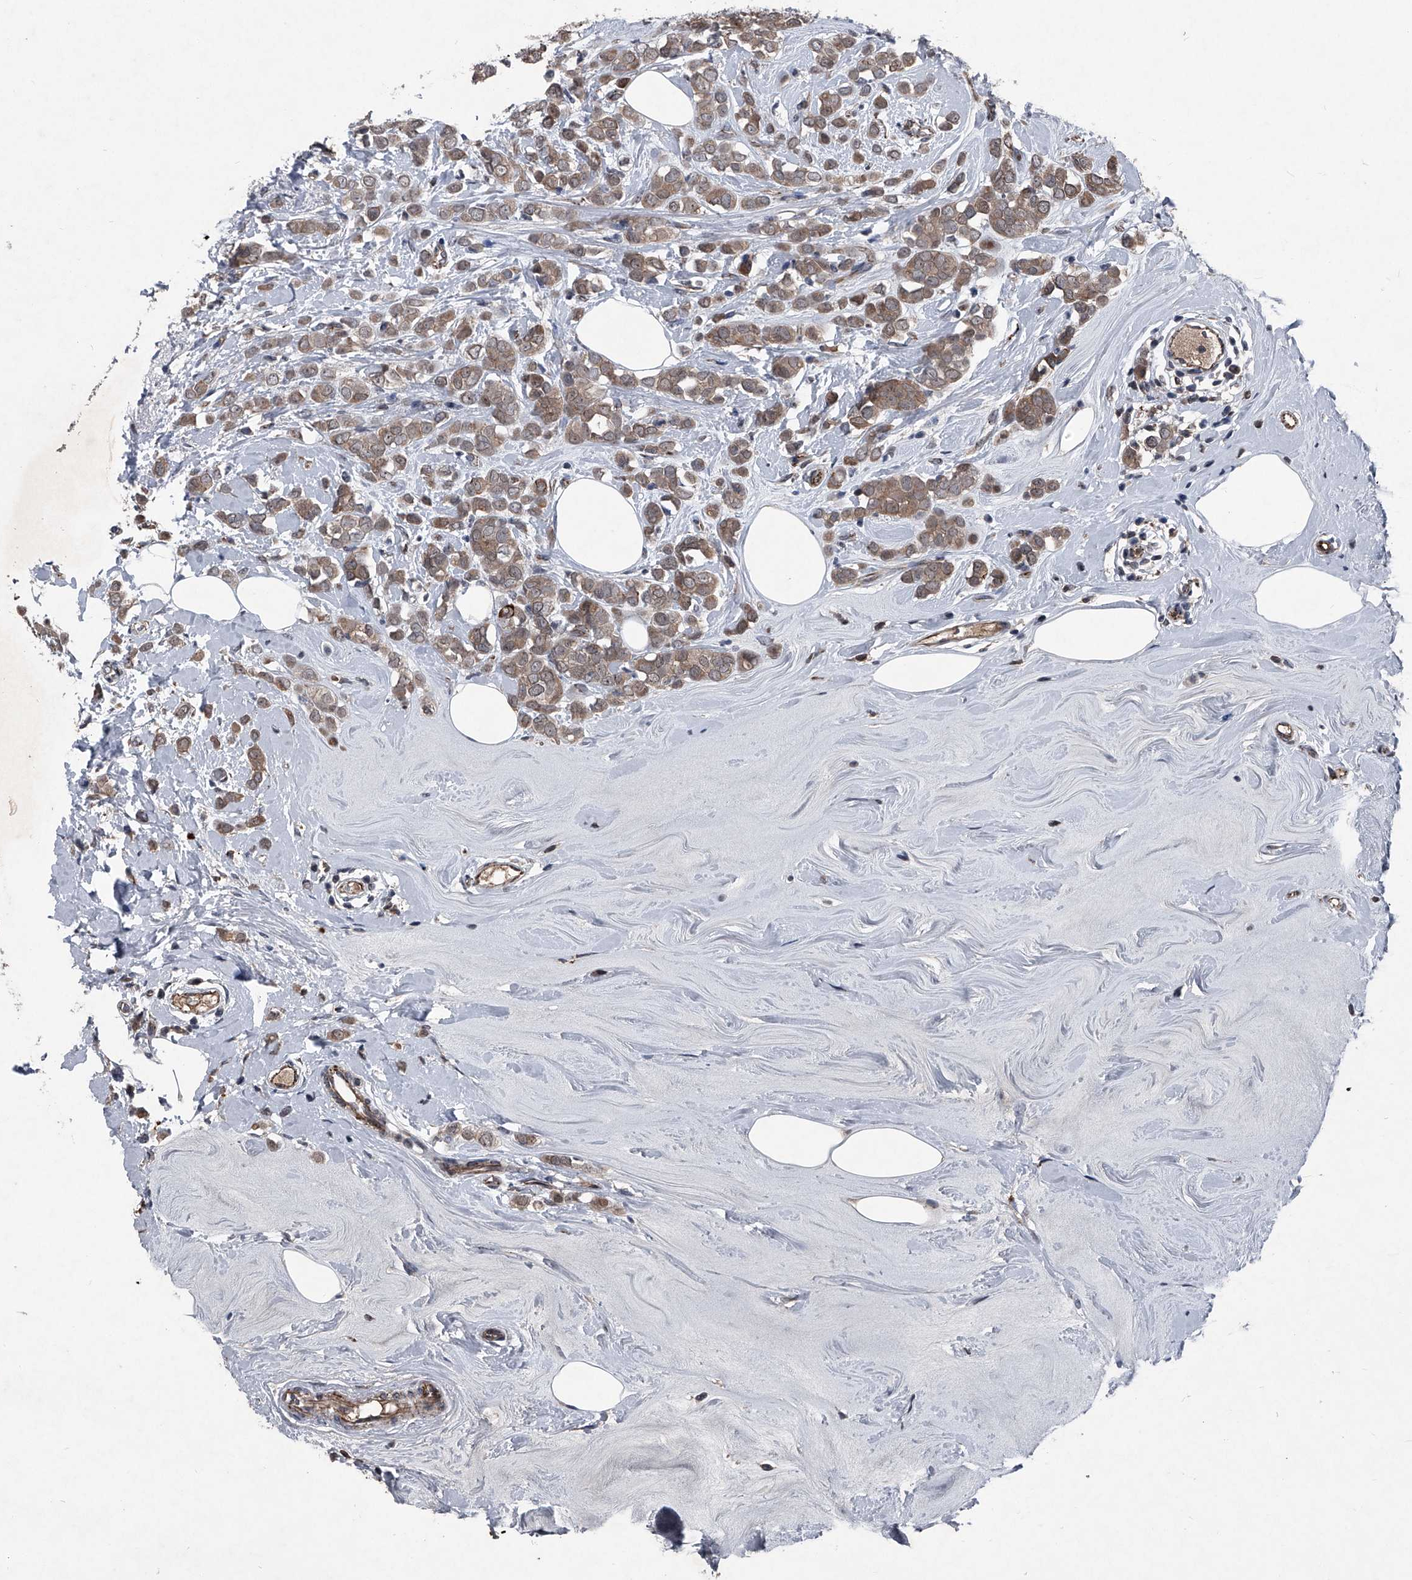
{"staining": {"intensity": "moderate", "quantity": ">75%", "location": "cytoplasmic/membranous,nuclear"}, "tissue": "breast cancer", "cell_type": "Tumor cells", "image_type": "cancer", "snomed": [{"axis": "morphology", "description": "Lobular carcinoma"}, {"axis": "topography", "description": "Breast"}], "caption": "Brown immunohistochemical staining in breast cancer (lobular carcinoma) shows moderate cytoplasmic/membranous and nuclear staining in approximately >75% of tumor cells.", "gene": "MAPKAP1", "patient": {"sex": "female", "age": 47}}